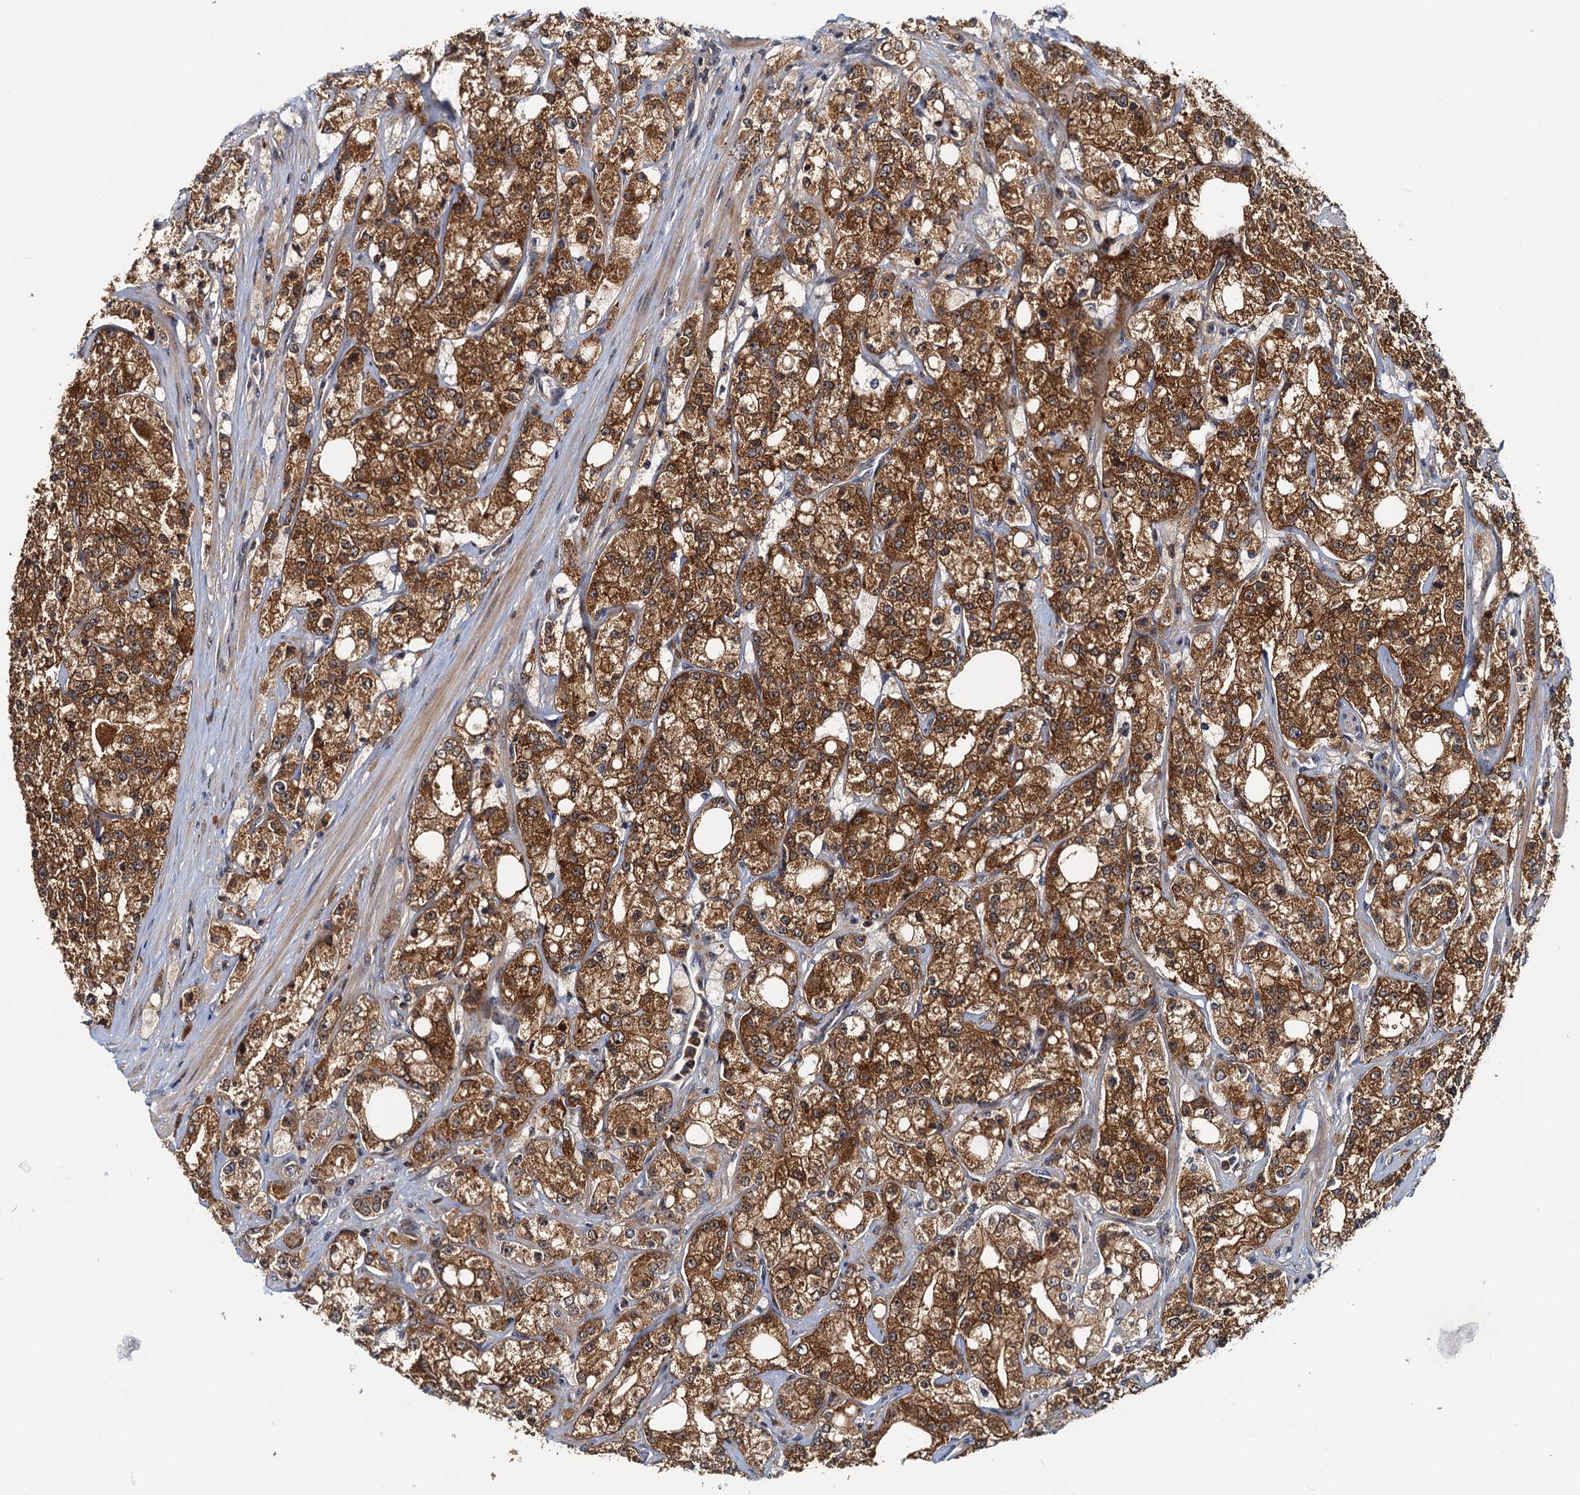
{"staining": {"intensity": "strong", "quantity": ">75%", "location": "cytoplasmic/membranous,nuclear"}, "tissue": "prostate cancer", "cell_type": "Tumor cells", "image_type": "cancer", "snomed": [{"axis": "morphology", "description": "Adenocarcinoma, High grade"}, {"axis": "topography", "description": "Prostate"}], "caption": "Approximately >75% of tumor cells in prostate cancer show strong cytoplasmic/membranous and nuclear protein positivity as visualized by brown immunohistochemical staining.", "gene": "TOLLIP", "patient": {"sex": "male", "age": 64}}